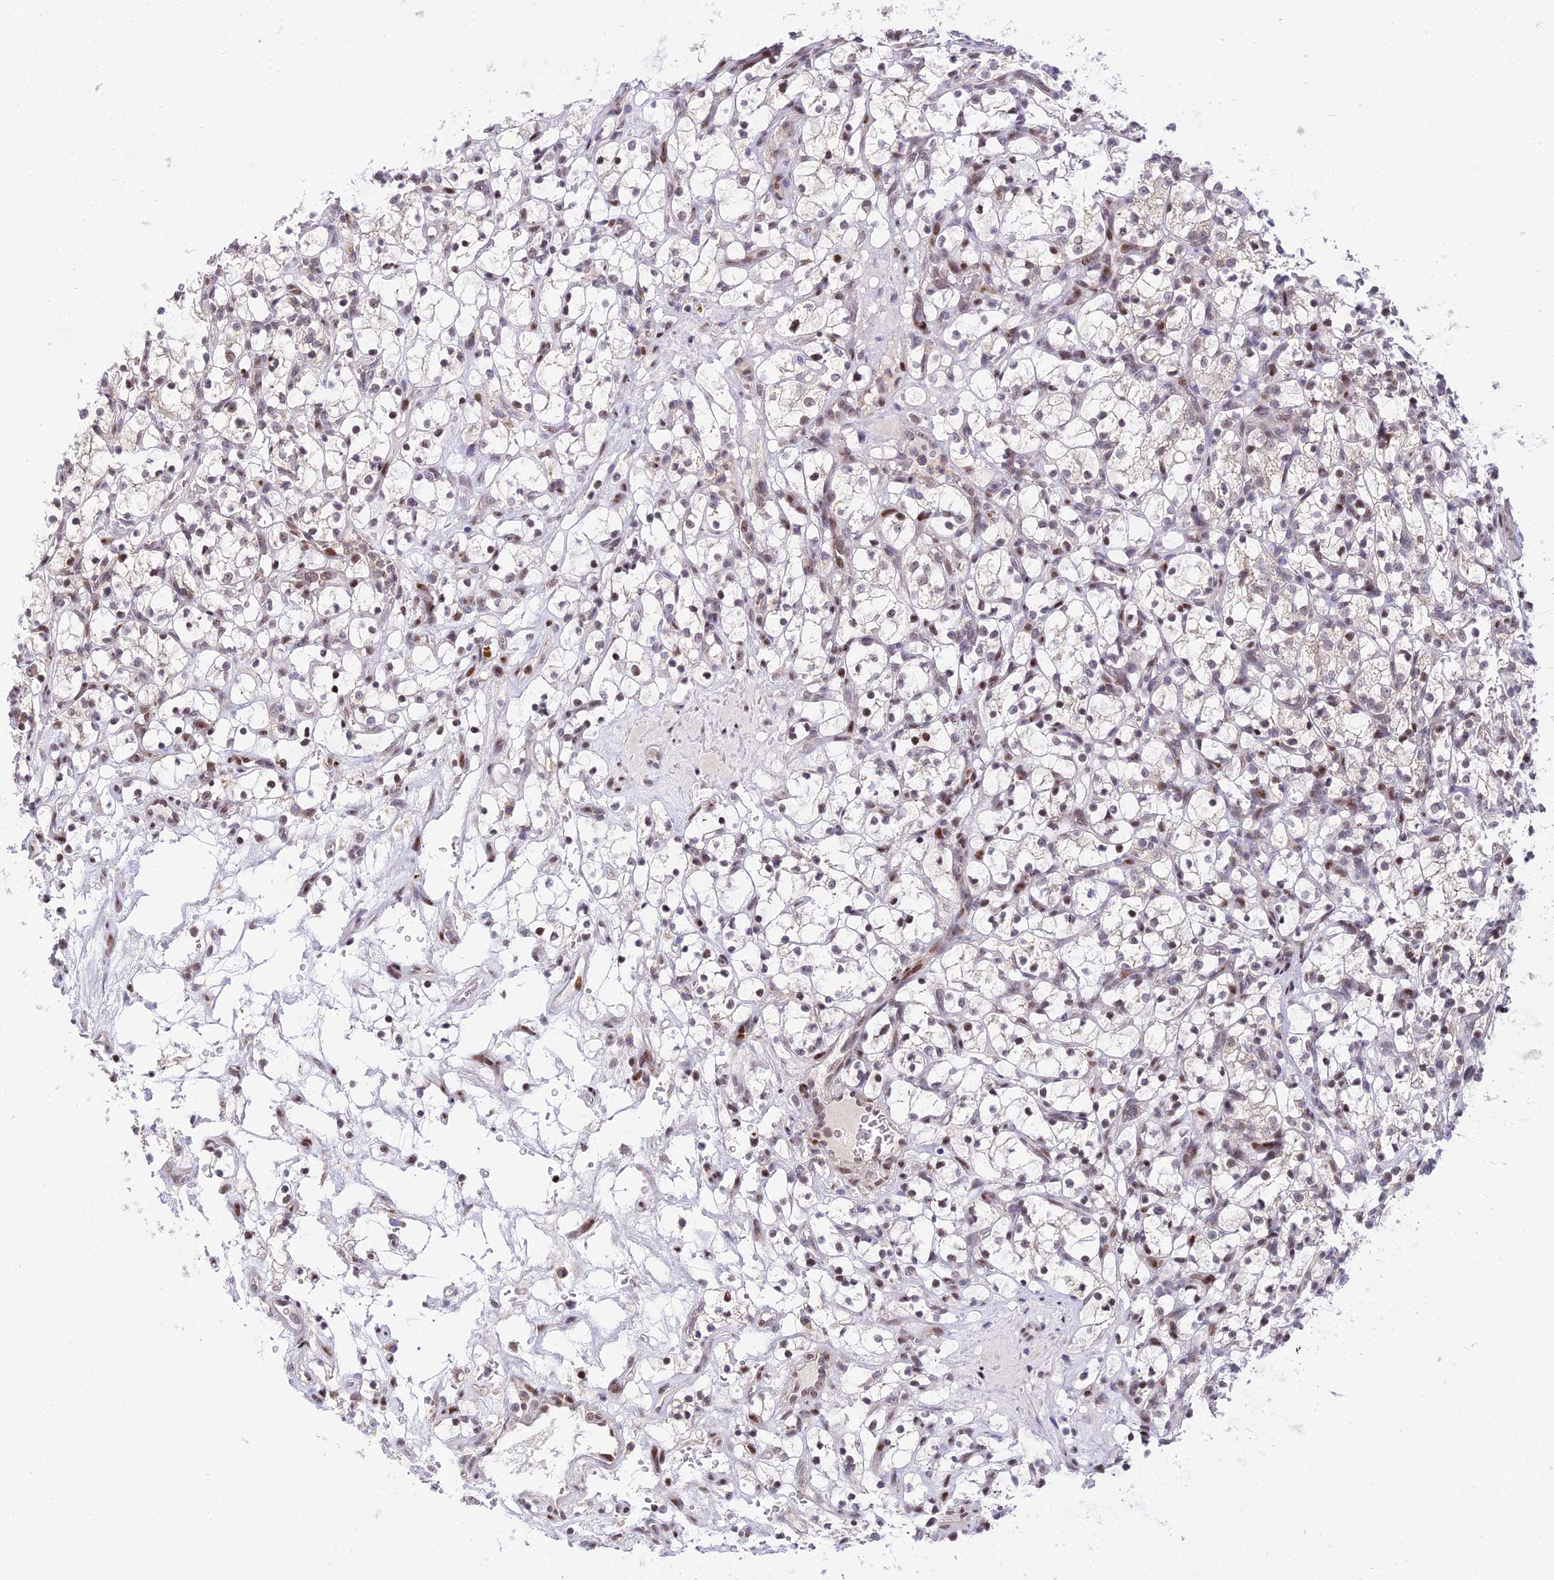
{"staining": {"intensity": "moderate", "quantity": "25%-75%", "location": "nuclear"}, "tissue": "renal cancer", "cell_type": "Tumor cells", "image_type": "cancer", "snomed": [{"axis": "morphology", "description": "Adenocarcinoma, NOS"}, {"axis": "topography", "description": "Kidney"}], "caption": "Immunohistochemistry photomicrograph of human renal adenocarcinoma stained for a protein (brown), which exhibits medium levels of moderate nuclear expression in about 25%-75% of tumor cells.", "gene": "CIB3", "patient": {"sex": "female", "age": 69}}